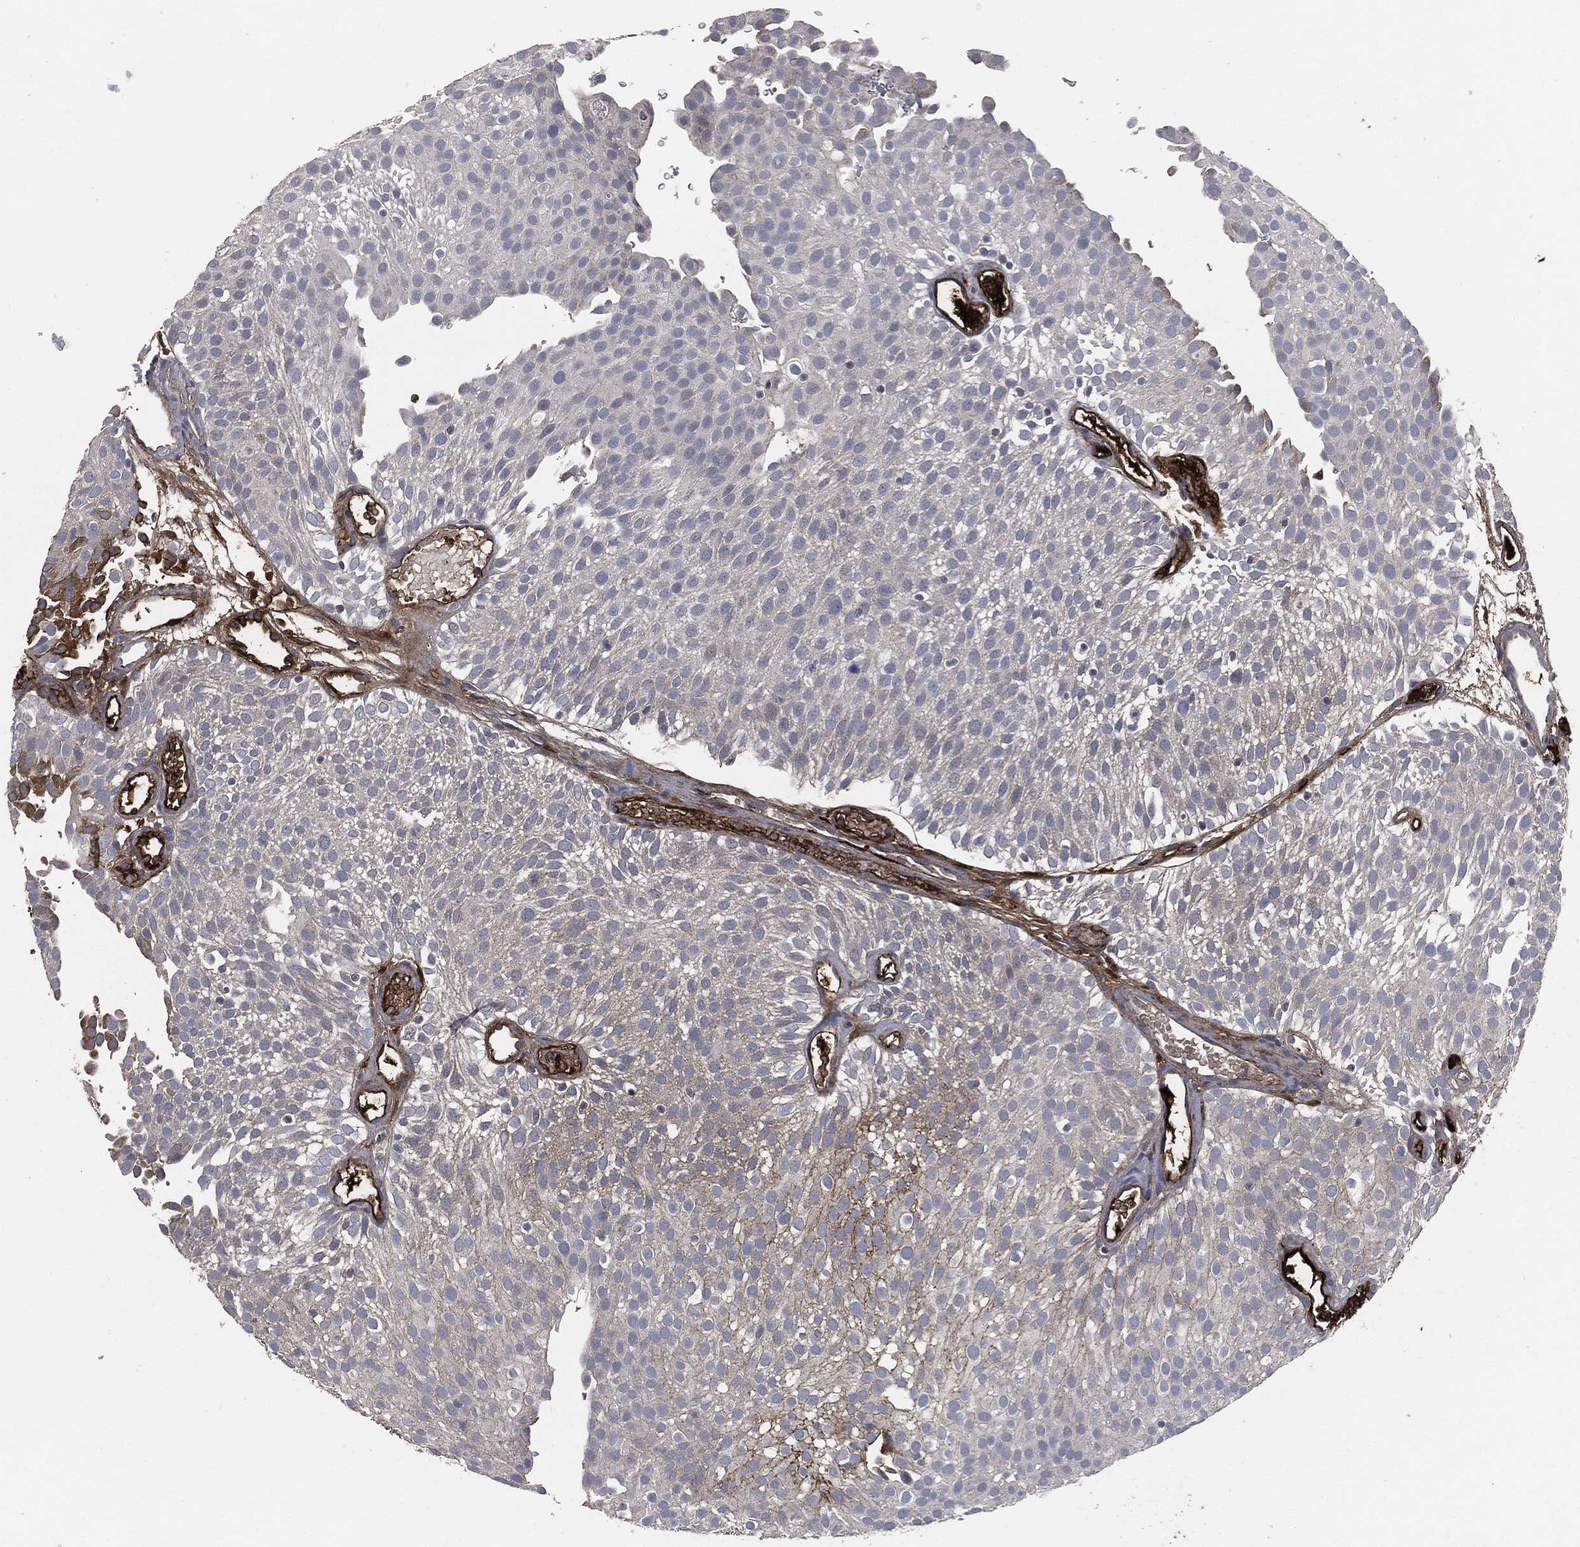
{"staining": {"intensity": "moderate", "quantity": "<25%", "location": "cytoplasmic/membranous"}, "tissue": "urothelial cancer", "cell_type": "Tumor cells", "image_type": "cancer", "snomed": [{"axis": "morphology", "description": "Urothelial carcinoma, Low grade"}, {"axis": "topography", "description": "Urinary bladder"}], "caption": "Immunohistochemistry (IHC) histopathology image of urothelial cancer stained for a protein (brown), which shows low levels of moderate cytoplasmic/membranous staining in about <25% of tumor cells.", "gene": "APOB", "patient": {"sex": "male", "age": 78}}